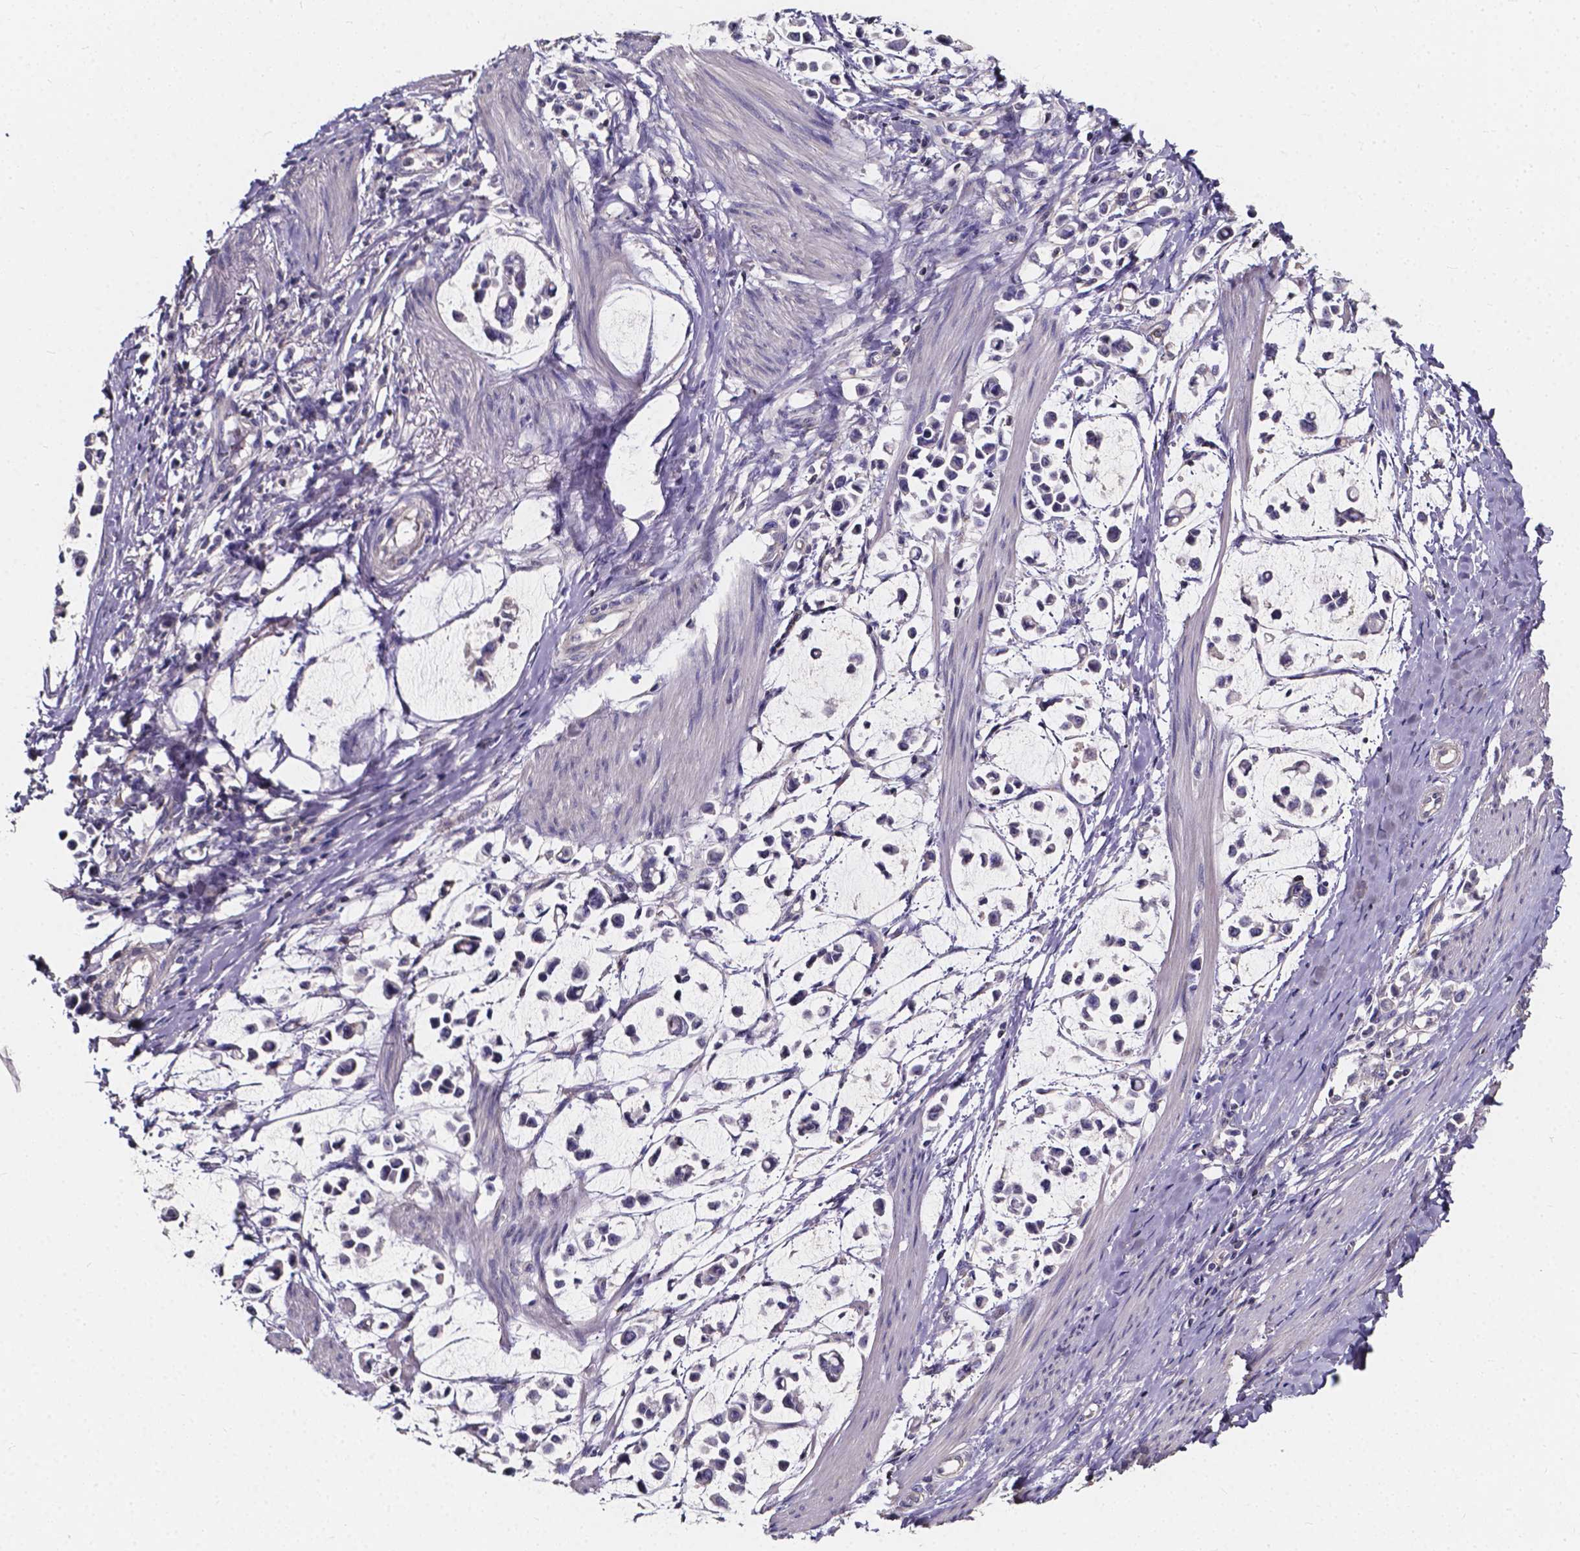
{"staining": {"intensity": "negative", "quantity": "none", "location": "none"}, "tissue": "stomach cancer", "cell_type": "Tumor cells", "image_type": "cancer", "snomed": [{"axis": "morphology", "description": "Adenocarcinoma, NOS"}, {"axis": "topography", "description": "Stomach"}], "caption": "Immunohistochemistry of adenocarcinoma (stomach) displays no positivity in tumor cells.", "gene": "THEMIS", "patient": {"sex": "male", "age": 82}}